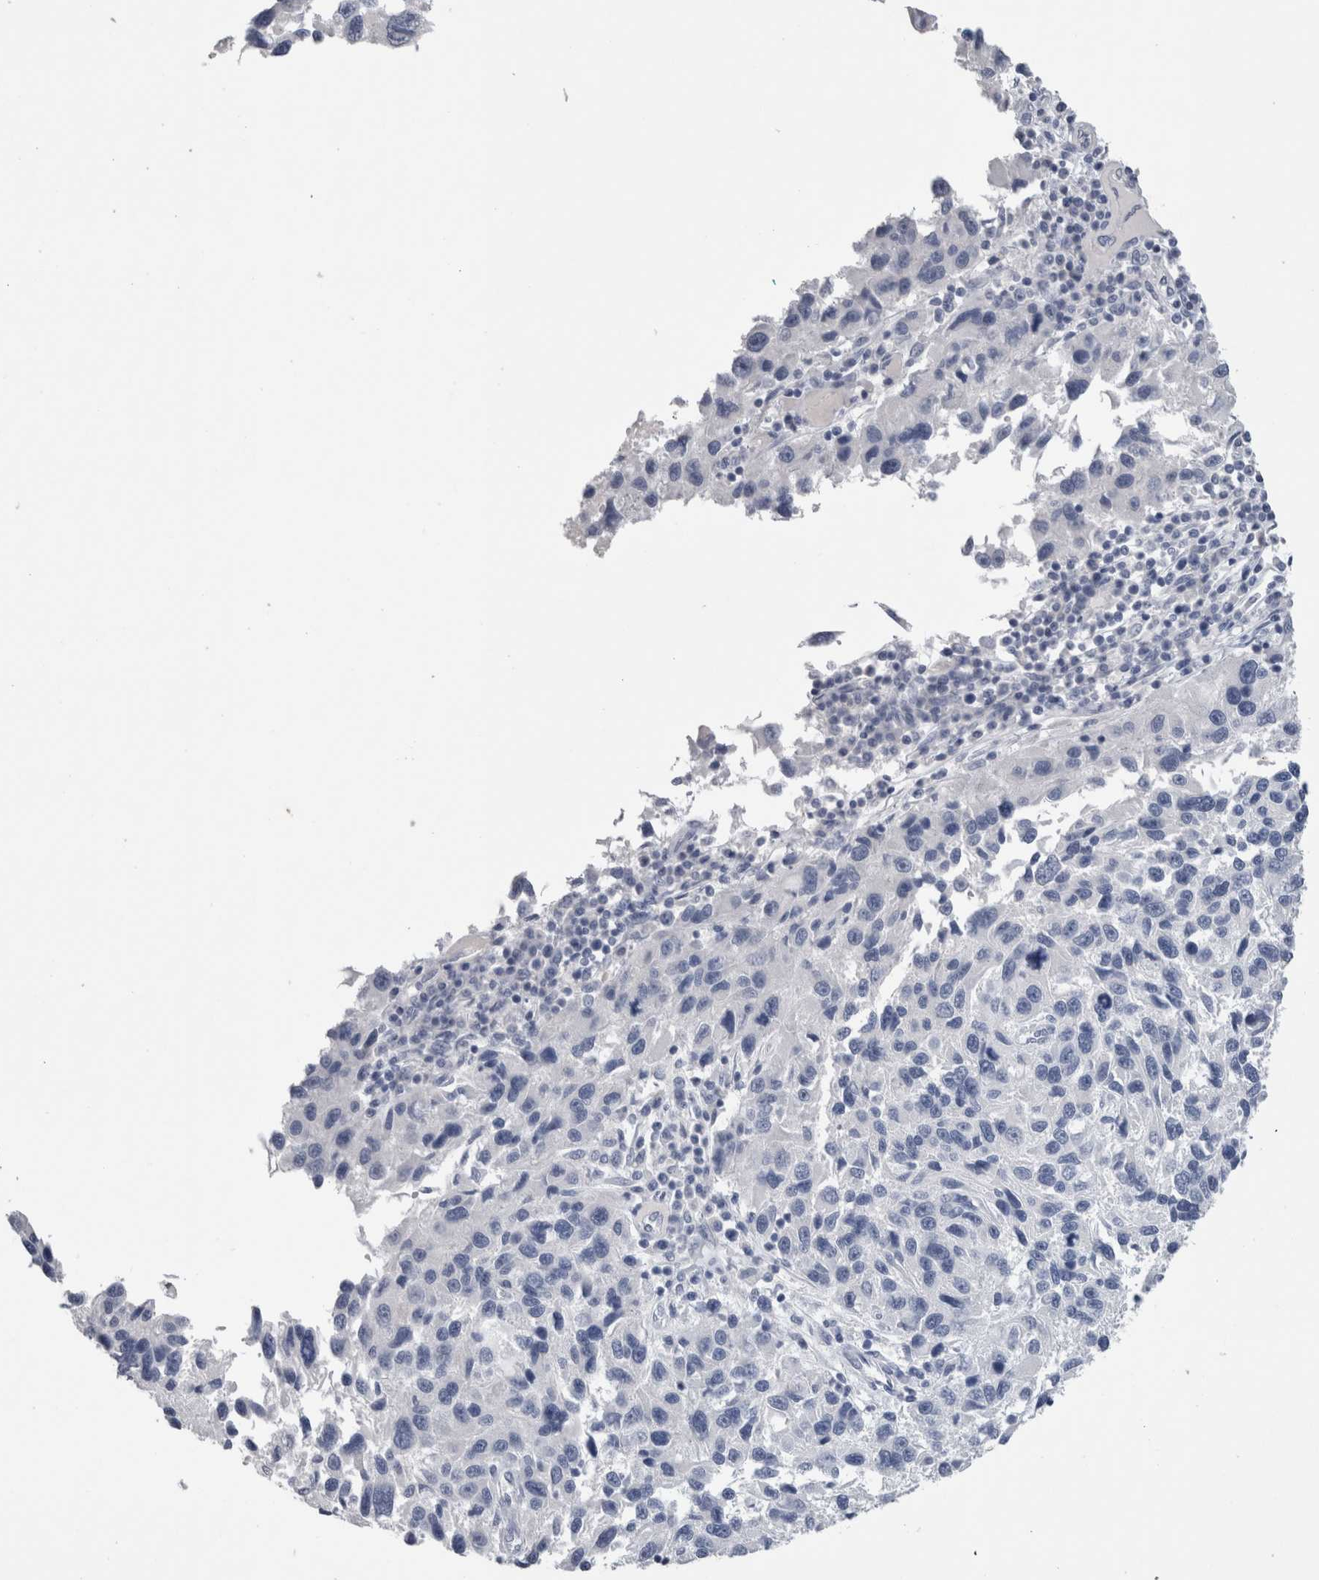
{"staining": {"intensity": "negative", "quantity": "none", "location": "none"}, "tissue": "melanoma", "cell_type": "Tumor cells", "image_type": "cancer", "snomed": [{"axis": "morphology", "description": "Malignant melanoma, NOS"}, {"axis": "topography", "description": "Skin"}], "caption": "The micrograph demonstrates no significant staining in tumor cells of melanoma.", "gene": "CA8", "patient": {"sex": "male", "age": 53}}